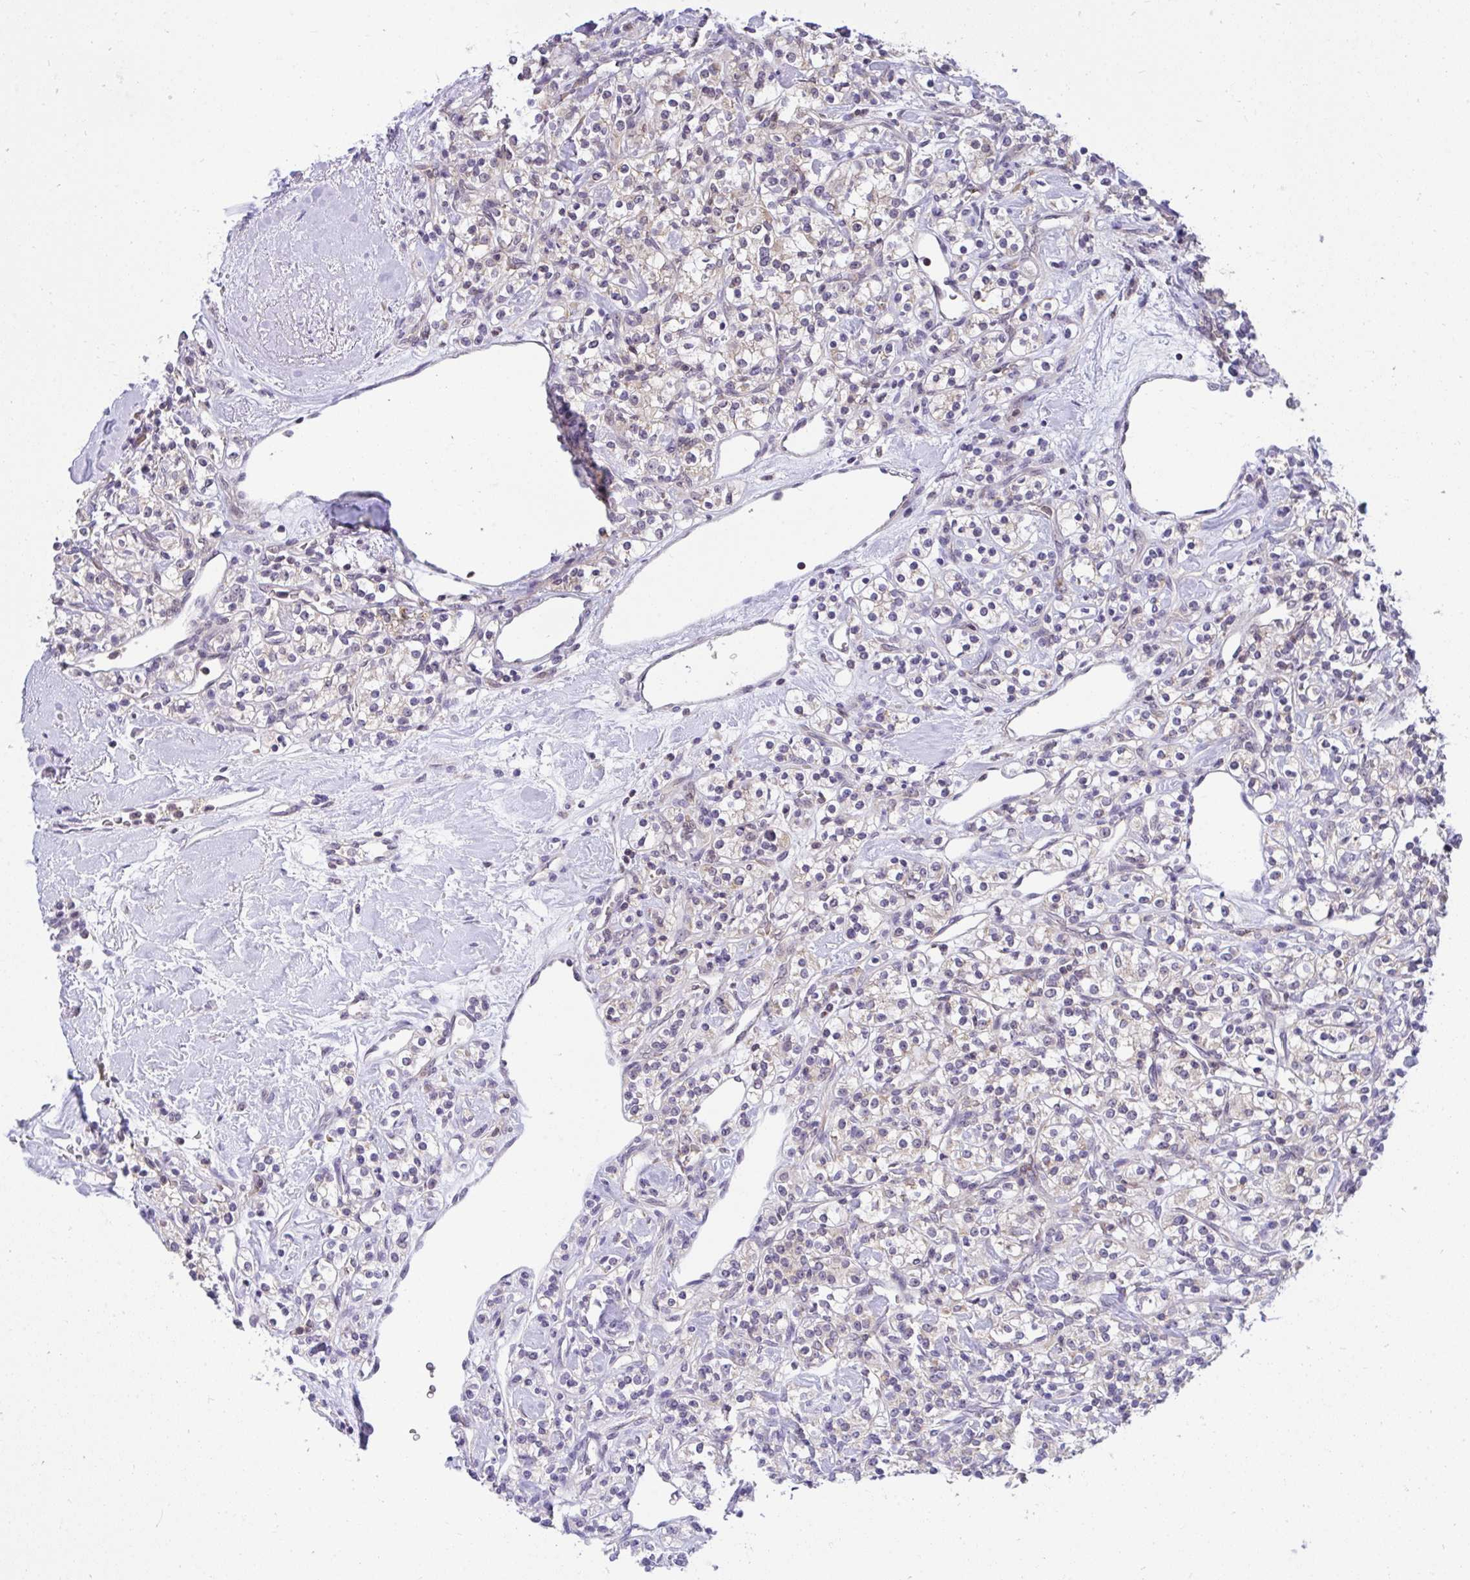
{"staining": {"intensity": "negative", "quantity": "none", "location": "none"}, "tissue": "renal cancer", "cell_type": "Tumor cells", "image_type": "cancer", "snomed": [{"axis": "morphology", "description": "Adenocarcinoma, NOS"}, {"axis": "topography", "description": "Kidney"}], "caption": "Adenocarcinoma (renal) was stained to show a protein in brown. There is no significant positivity in tumor cells.", "gene": "PPP1CA", "patient": {"sex": "male", "age": 77}}